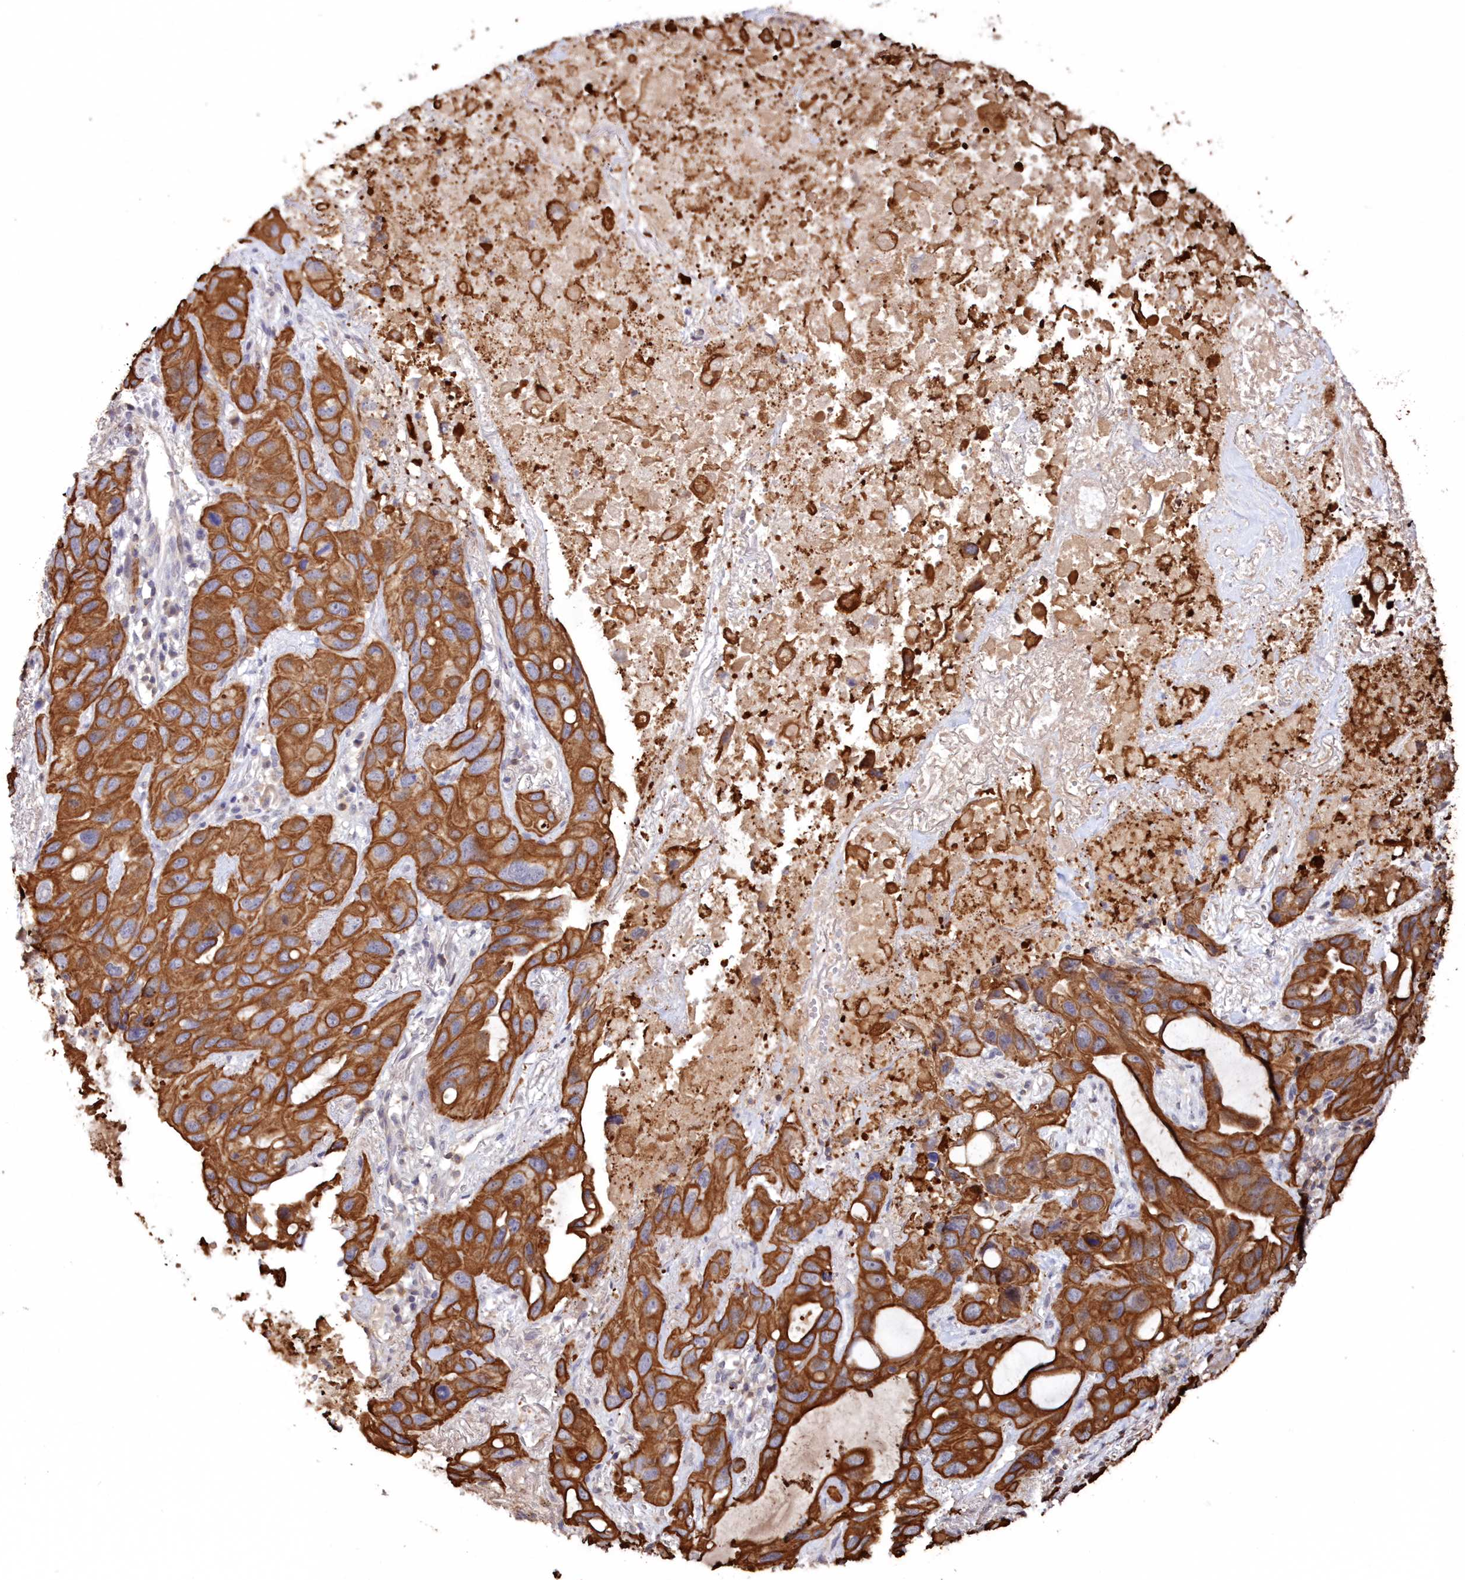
{"staining": {"intensity": "strong", "quantity": ">75%", "location": "cytoplasmic/membranous"}, "tissue": "lung cancer", "cell_type": "Tumor cells", "image_type": "cancer", "snomed": [{"axis": "morphology", "description": "Squamous cell carcinoma, NOS"}, {"axis": "topography", "description": "Lung"}], "caption": "Immunohistochemistry of lung squamous cell carcinoma demonstrates high levels of strong cytoplasmic/membranous staining in approximately >75% of tumor cells.", "gene": "SNED1", "patient": {"sex": "female", "age": 73}}